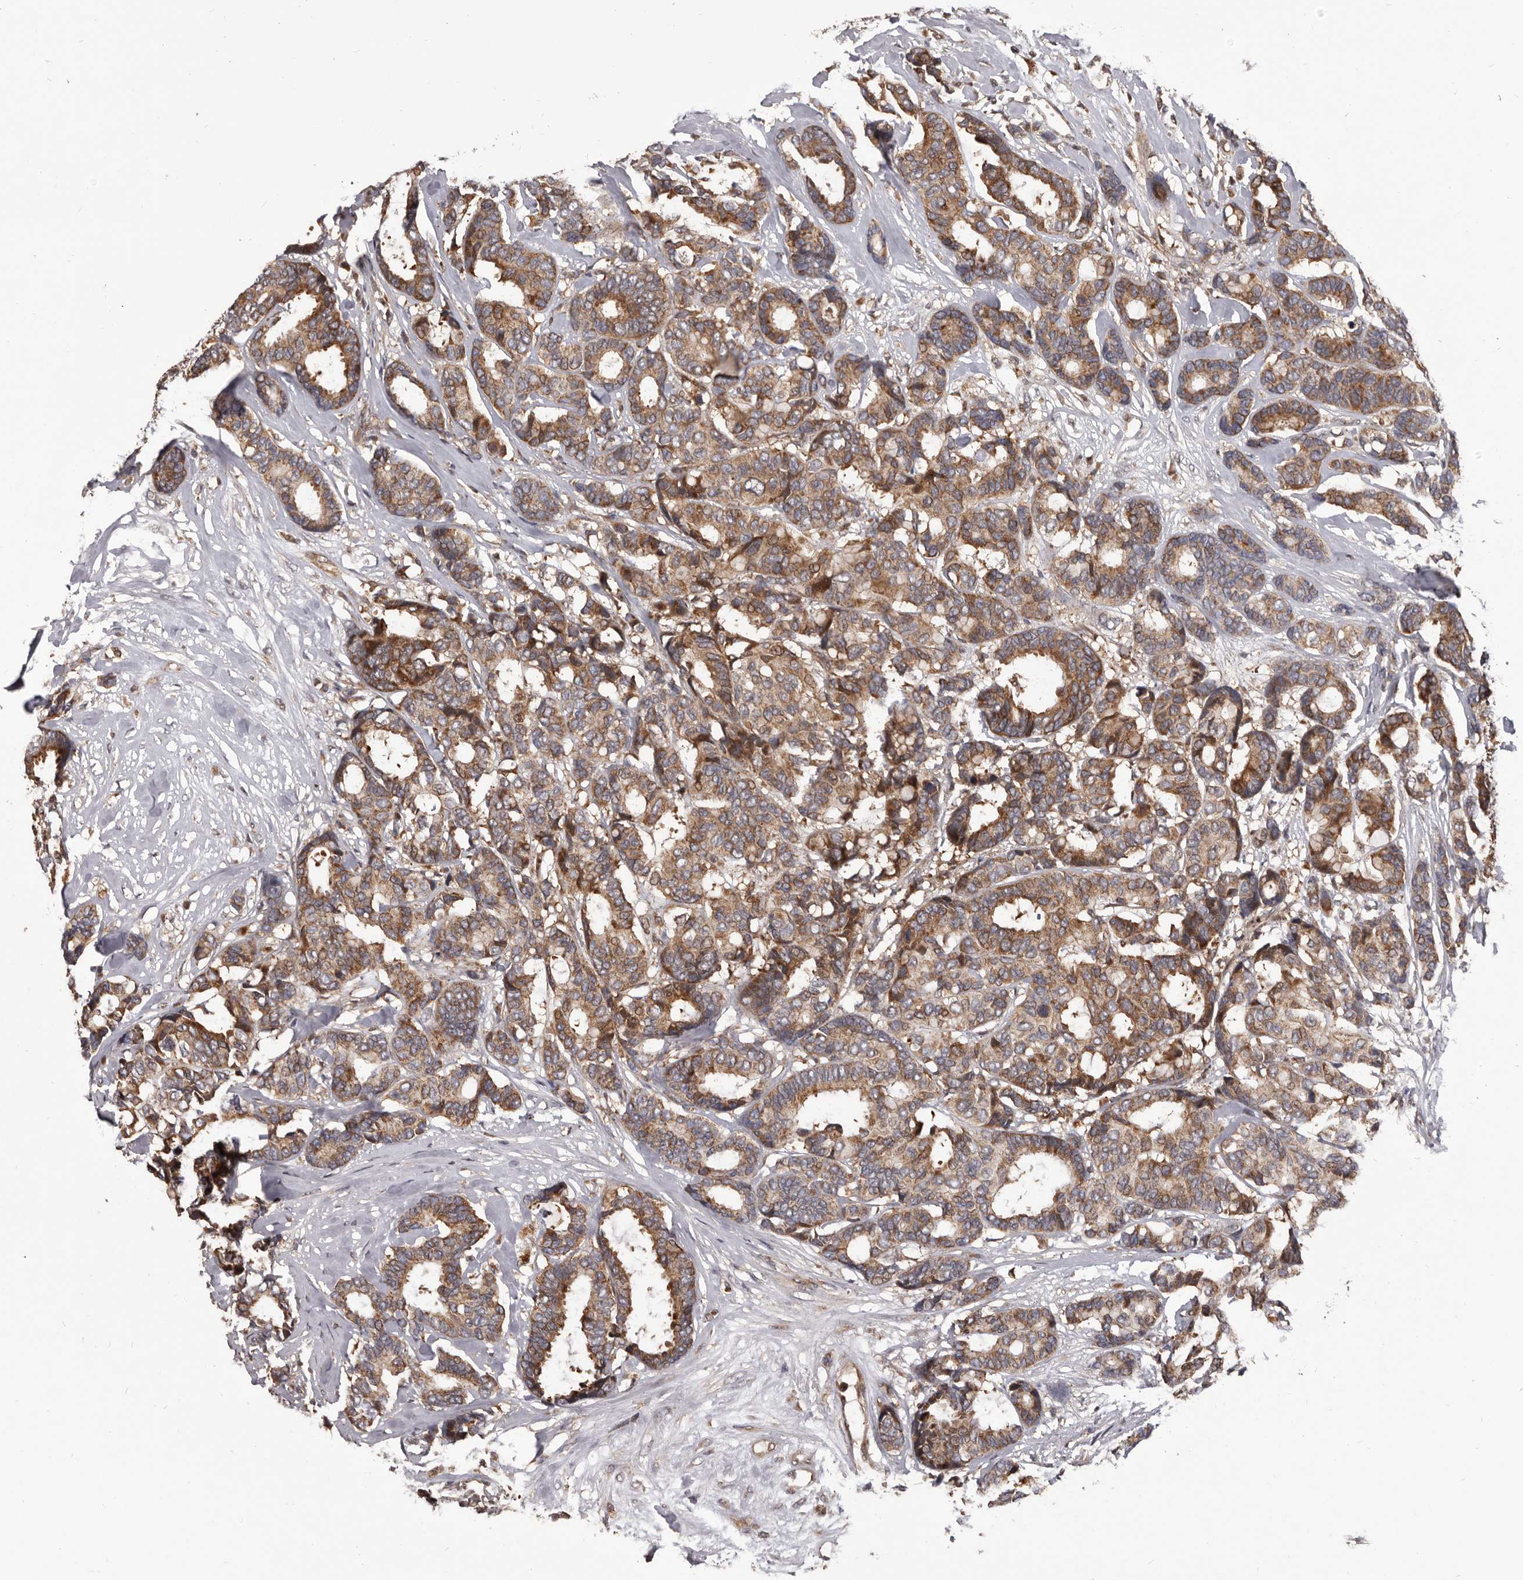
{"staining": {"intensity": "moderate", "quantity": ">75%", "location": "cytoplasmic/membranous"}, "tissue": "breast cancer", "cell_type": "Tumor cells", "image_type": "cancer", "snomed": [{"axis": "morphology", "description": "Duct carcinoma"}, {"axis": "topography", "description": "Breast"}], "caption": "Immunohistochemical staining of human breast cancer displays moderate cytoplasmic/membranous protein expression in approximately >75% of tumor cells.", "gene": "MAP3K14", "patient": {"sex": "female", "age": 87}}